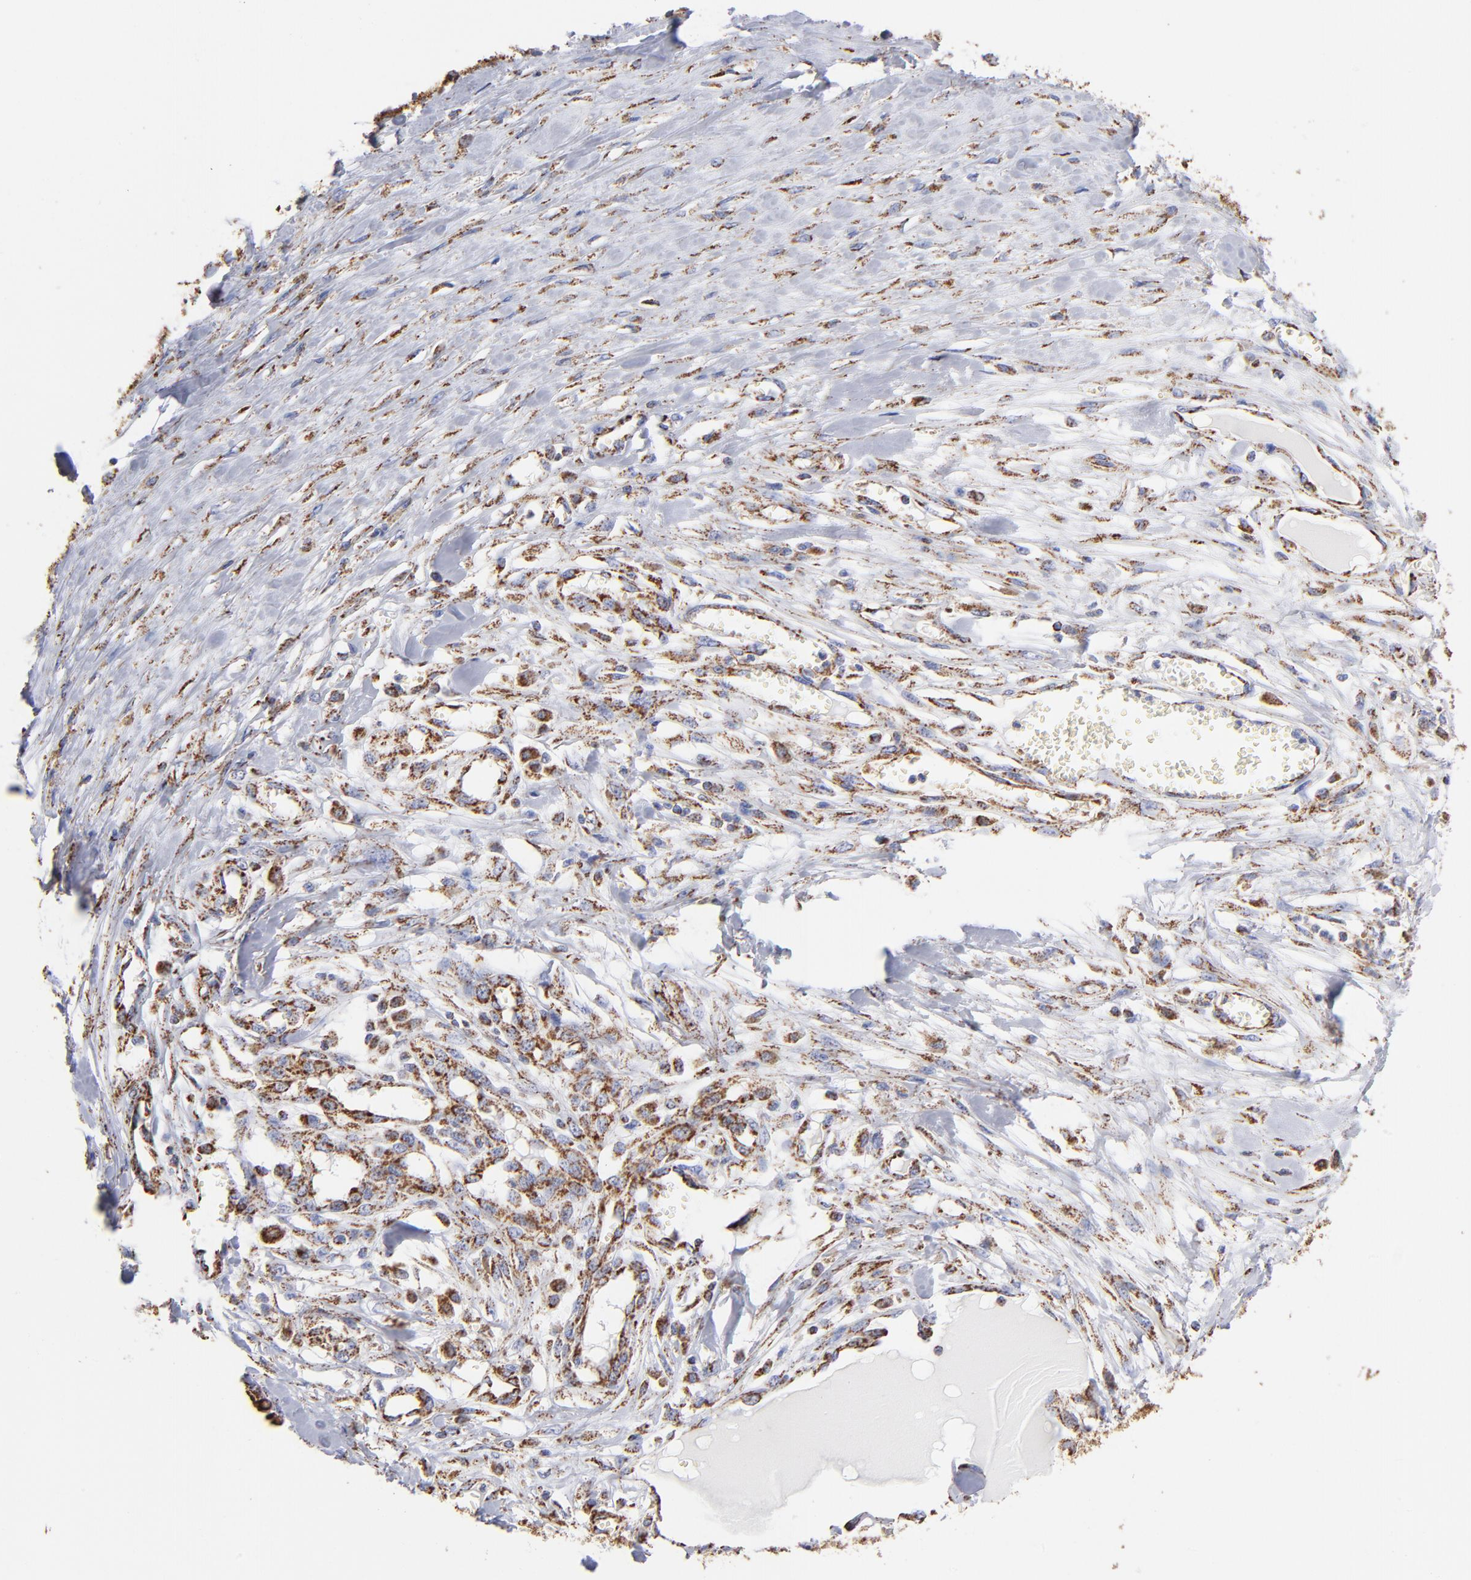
{"staining": {"intensity": "strong", "quantity": ">75%", "location": "cytoplasmic/membranous"}, "tissue": "melanoma", "cell_type": "Tumor cells", "image_type": "cancer", "snomed": [{"axis": "morphology", "description": "Malignant melanoma, Metastatic site"}, {"axis": "topography", "description": "Lymph node"}], "caption": "IHC histopathology image of malignant melanoma (metastatic site) stained for a protein (brown), which demonstrates high levels of strong cytoplasmic/membranous staining in about >75% of tumor cells.", "gene": "PHB1", "patient": {"sex": "male", "age": 59}}